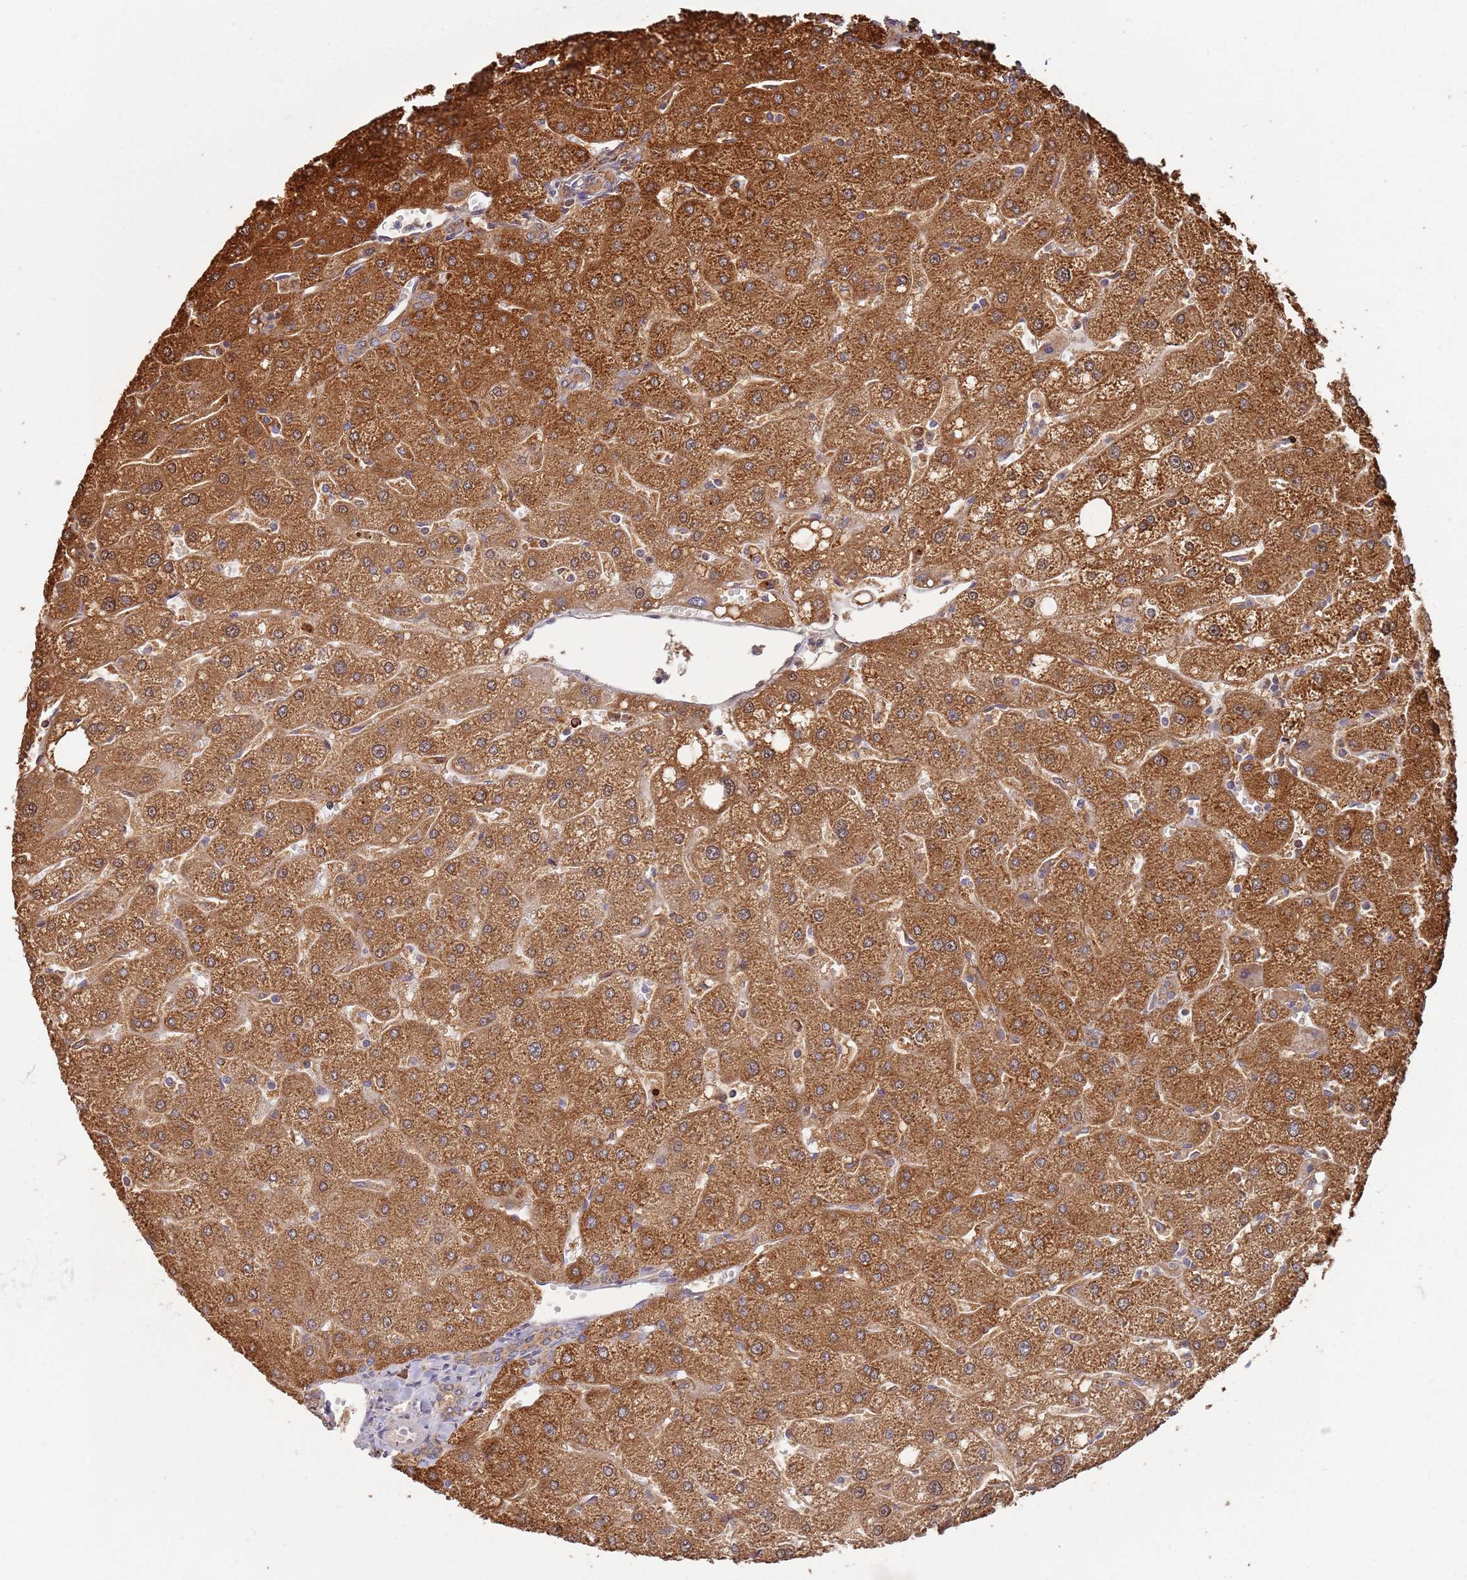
{"staining": {"intensity": "weak", "quantity": ">75%", "location": "cytoplasmic/membranous"}, "tissue": "liver", "cell_type": "Cholangiocytes", "image_type": "normal", "snomed": [{"axis": "morphology", "description": "Normal tissue, NOS"}, {"axis": "topography", "description": "Liver"}], "caption": "Immunohistochemical staining of benign liver shows >75% levels of weak cytoplasmic/membranous protein expression in approximately >75% of cholangiocytes.", "gene": "MPEG1", "patient": {"sex": "male", "age": 67}}